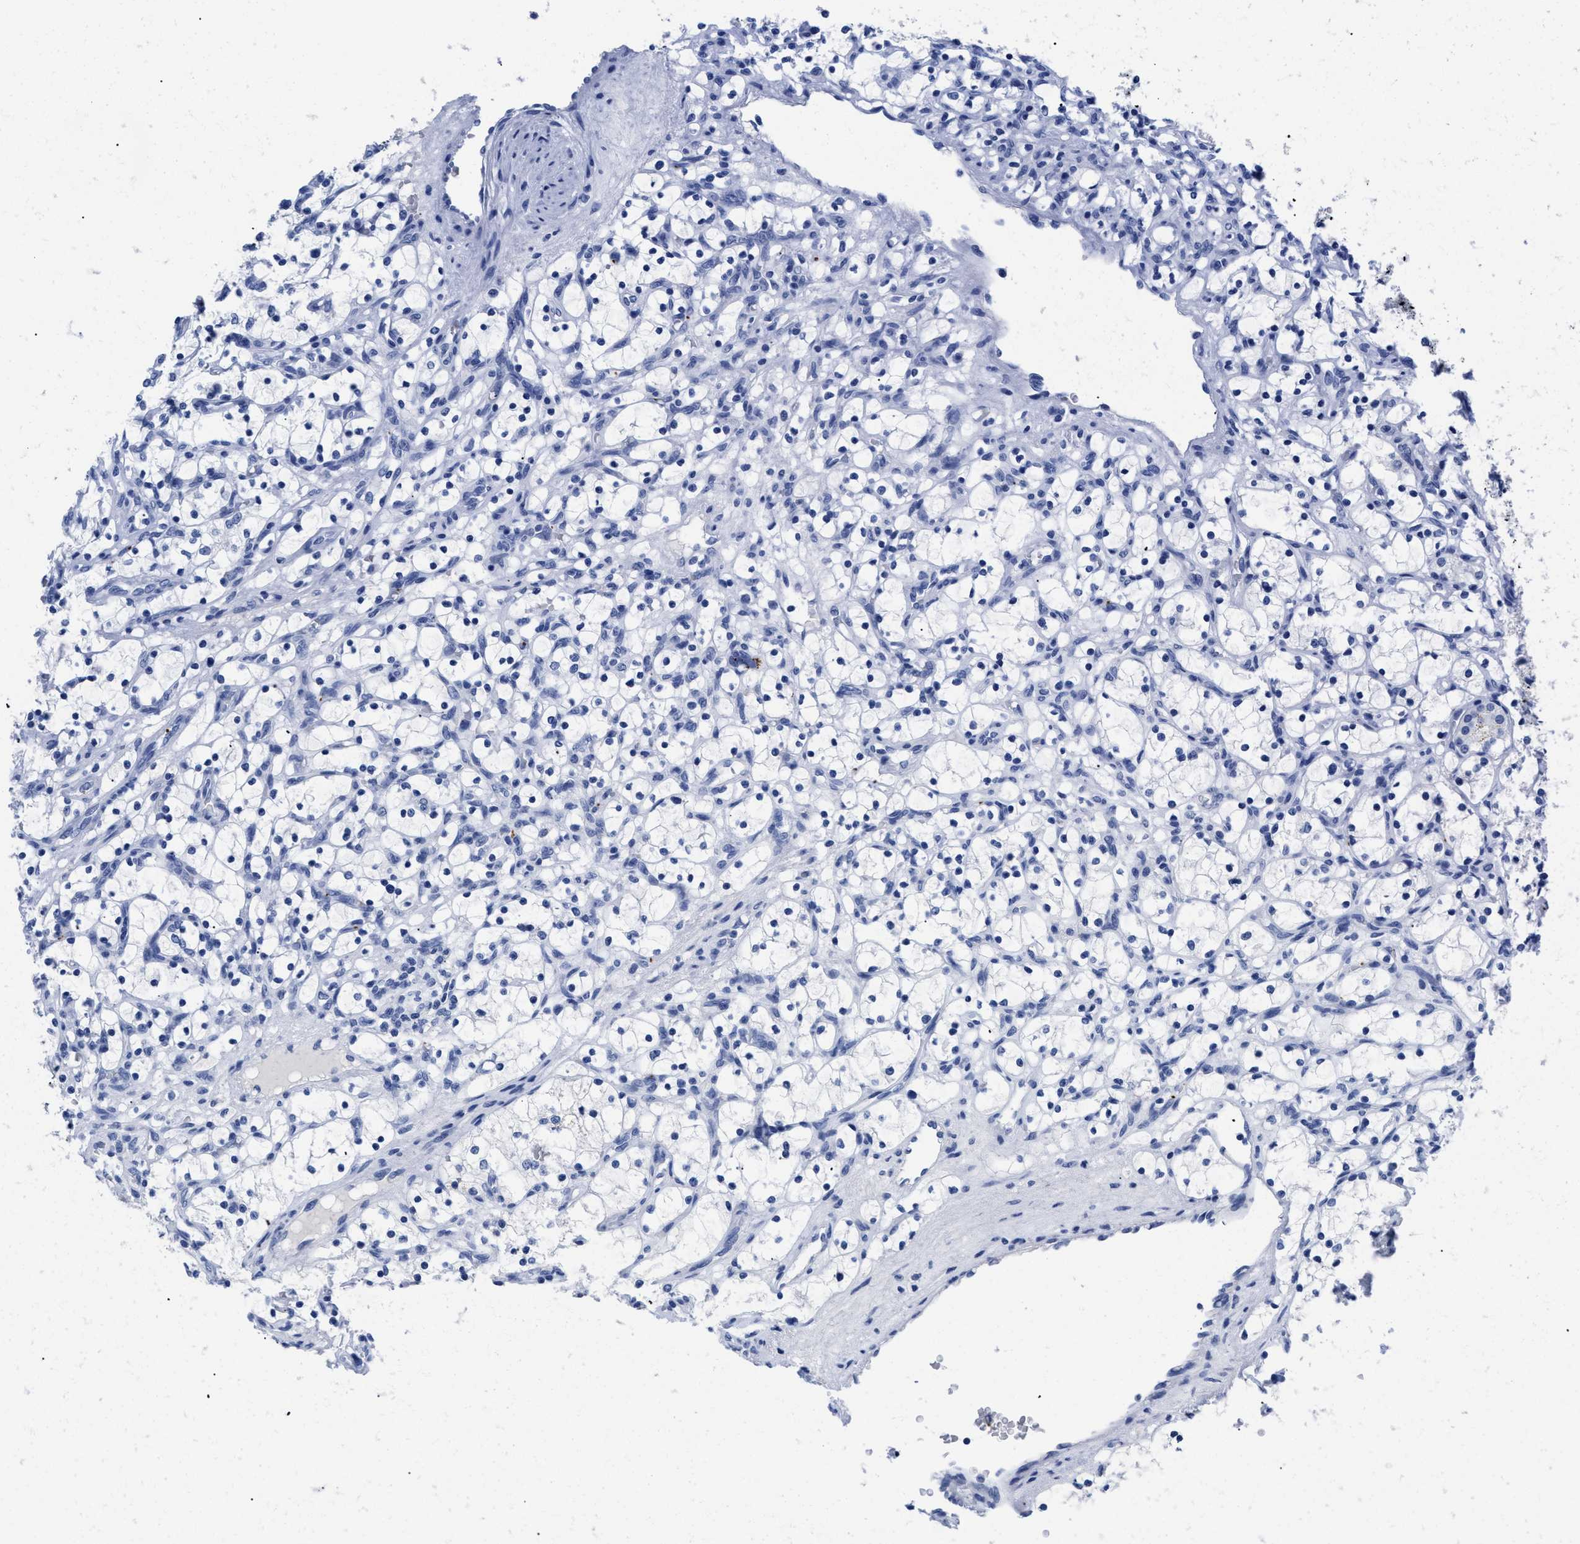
{"staining": {"intensity": "negative", "quantity": "none", "location": "none"}, "tissue": "renal cancer", "cell_type": "Tumor cells", "image_type": "cancer", "snomed": [{"axis": "morphology", "description": "Adenocarcinoma, NOS"}, {"axis": "topography", "description": "Kidney"}], "caption": "An immunohistochemistry histopathology image of renal cancer (adenocarcinoma) is shown. There is no staining in tumor cells of renal cancer (adenocarcinoma).", "gene": "TREML1", "patient": {"sex": "female", "age": 69}}